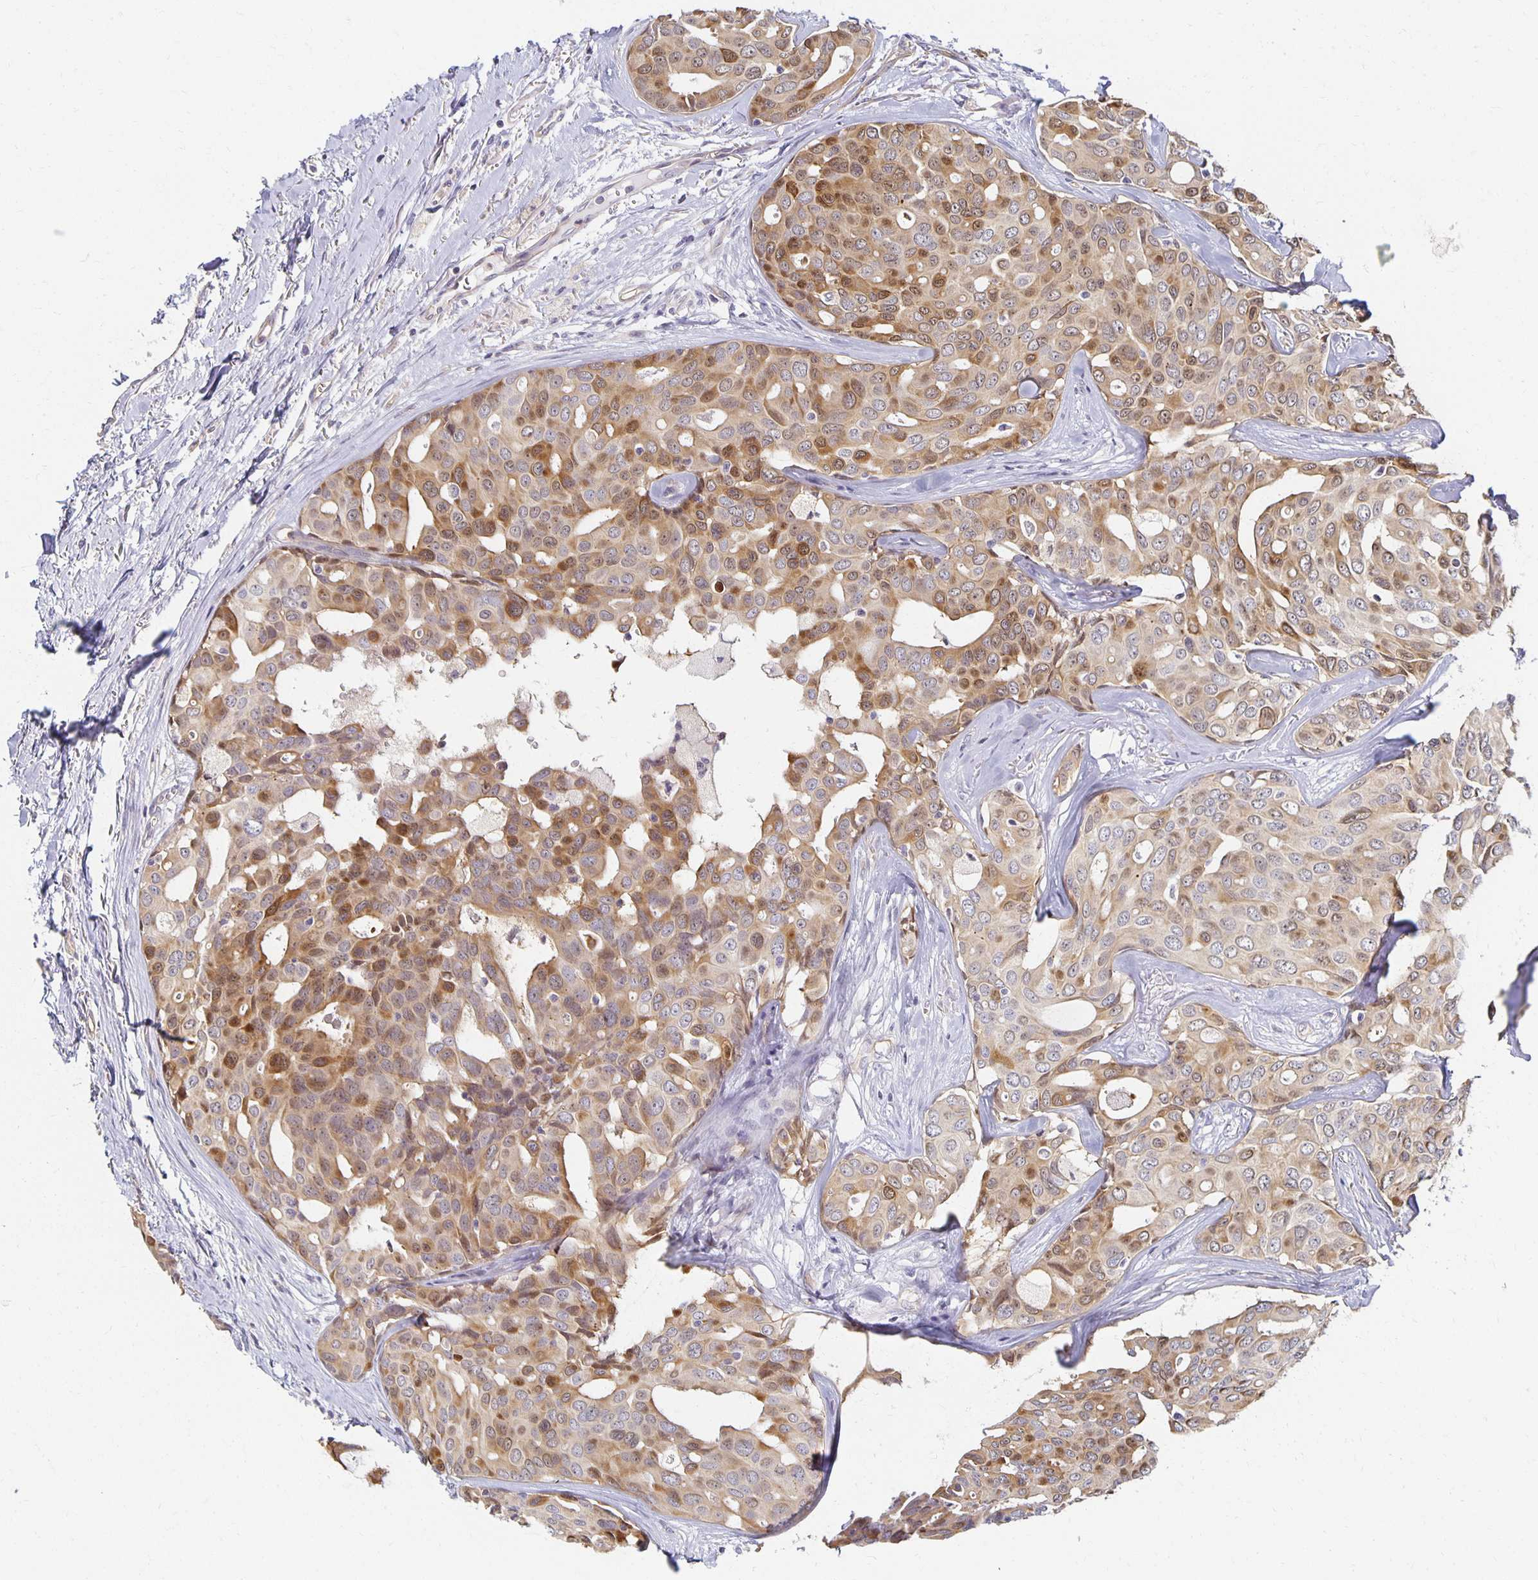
{"staining": {"intensity": "moderate", "quantity": ">75%", "location": "cytoplasmic/membranous"}, "tissue": "breast cancer", "cell_type": "Tumor cells", "image_type": "cancer", "snomed": [{"axis": "morphology", "description": "Duct carcinoma"}, {"axis": "topography", "description": "Breast"}], "caption": "Intraductal carcinoma (breast) stained with DAB (3,3'-diaminobenzidine) IHC shows medium levels of moderate cytoplasmic/membranous staining in approximately >75% of tumor cells.", "gene": "SORL1", "patient": {"sex": "female", "age": 54}}